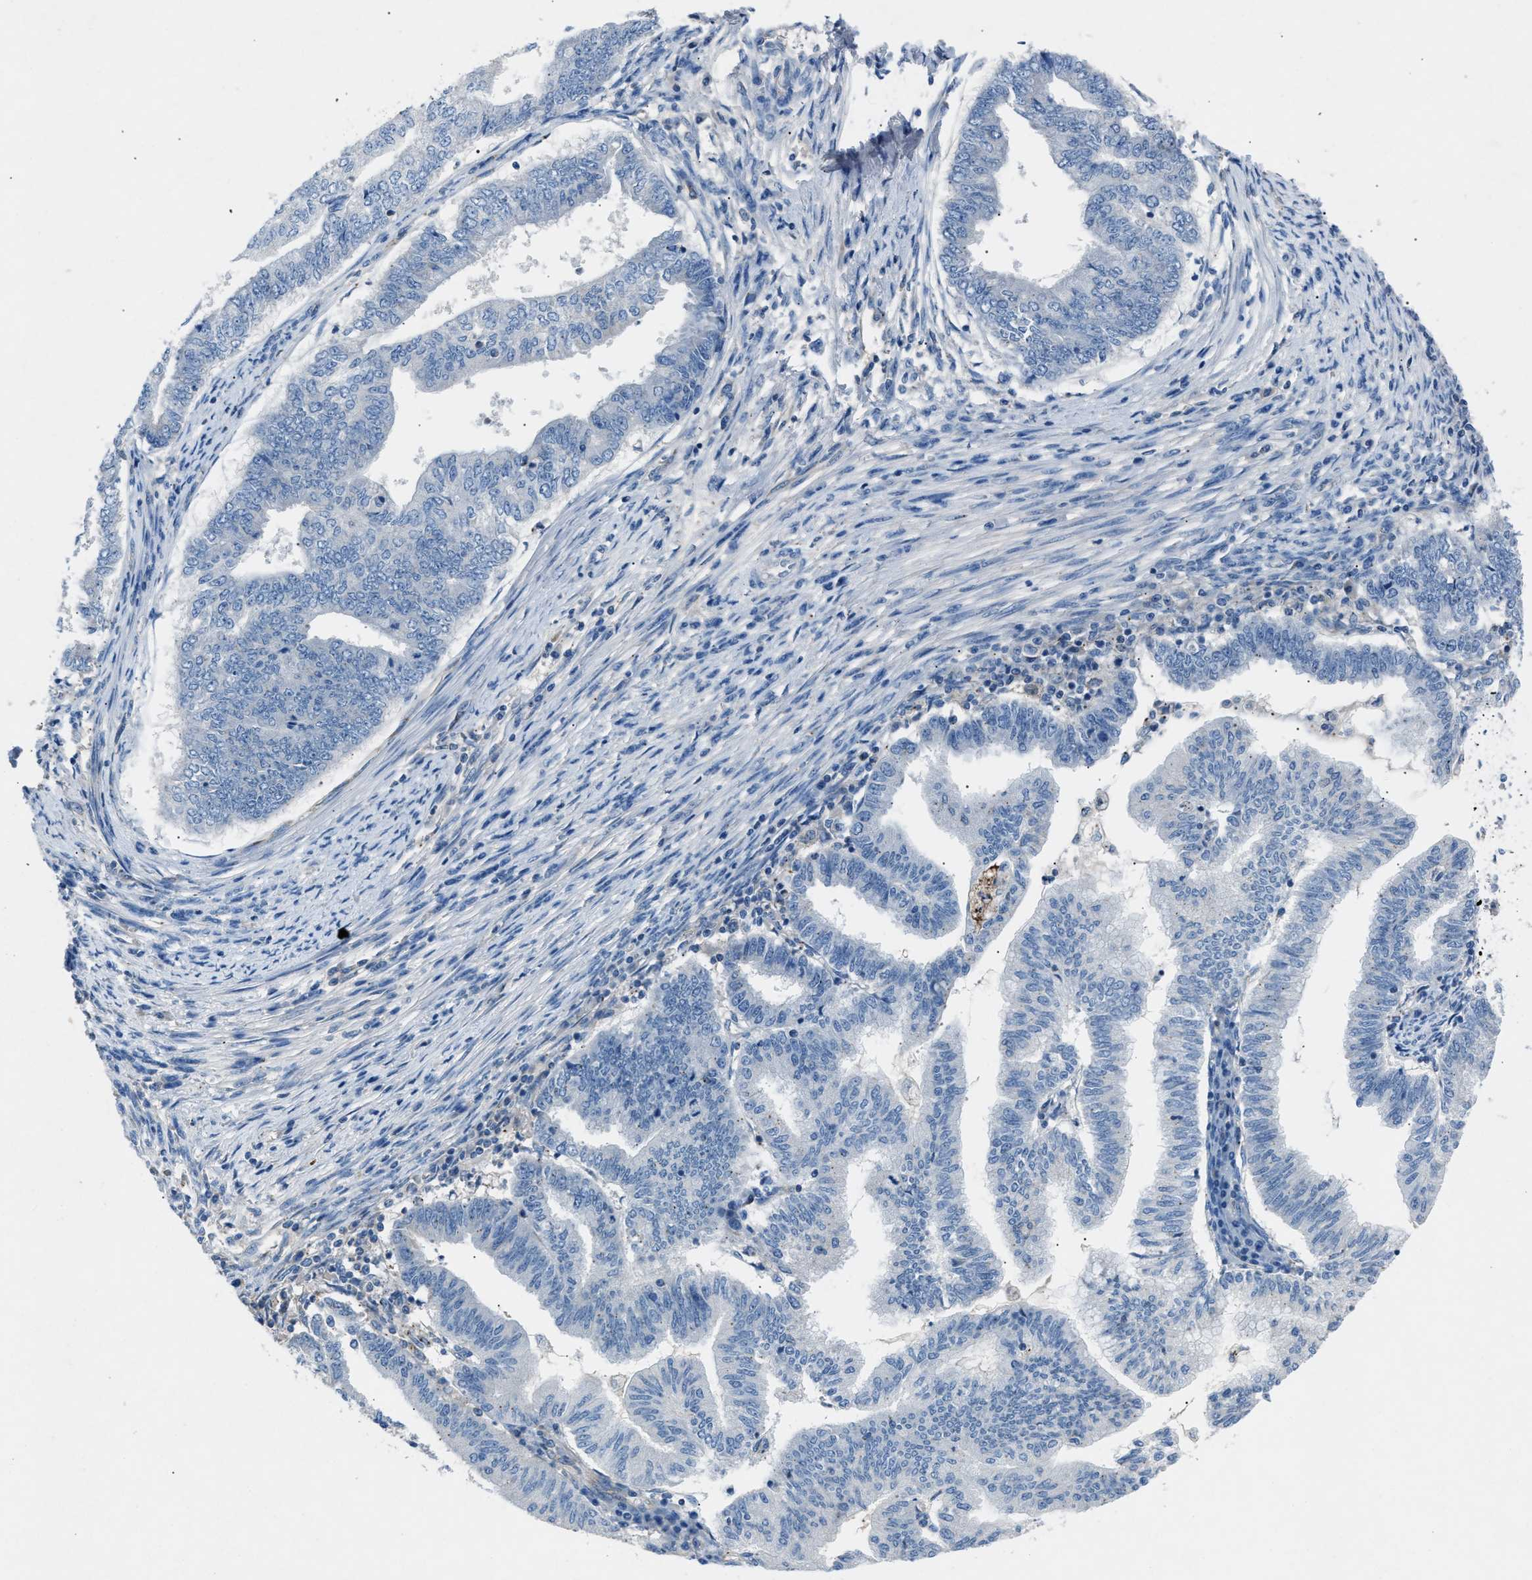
{"staining": {"intensity": "negative", "quantity": "none", "location": "none"}, "tissue": "endometrial cancer", "cell_type": "Tumor cells", "image_type": "cancer", "snomed": [{"axis": "morphology", "description": "Polyp, NOS"}, {"axis": "morphology", "description": "Adenocarcinoma, NOS"}, {"axis": "morphology", "description": "Adenoma, NOS"}, {"axis": "topography", "description": "Endometrium"}], "caption": "A high-resolution image shows IHC staining of adenoma (endometrial), which reveals no significant staining in tumor cells.", "gene": "DNAAF5", "patient": {"sex": "female", "age": 79}}